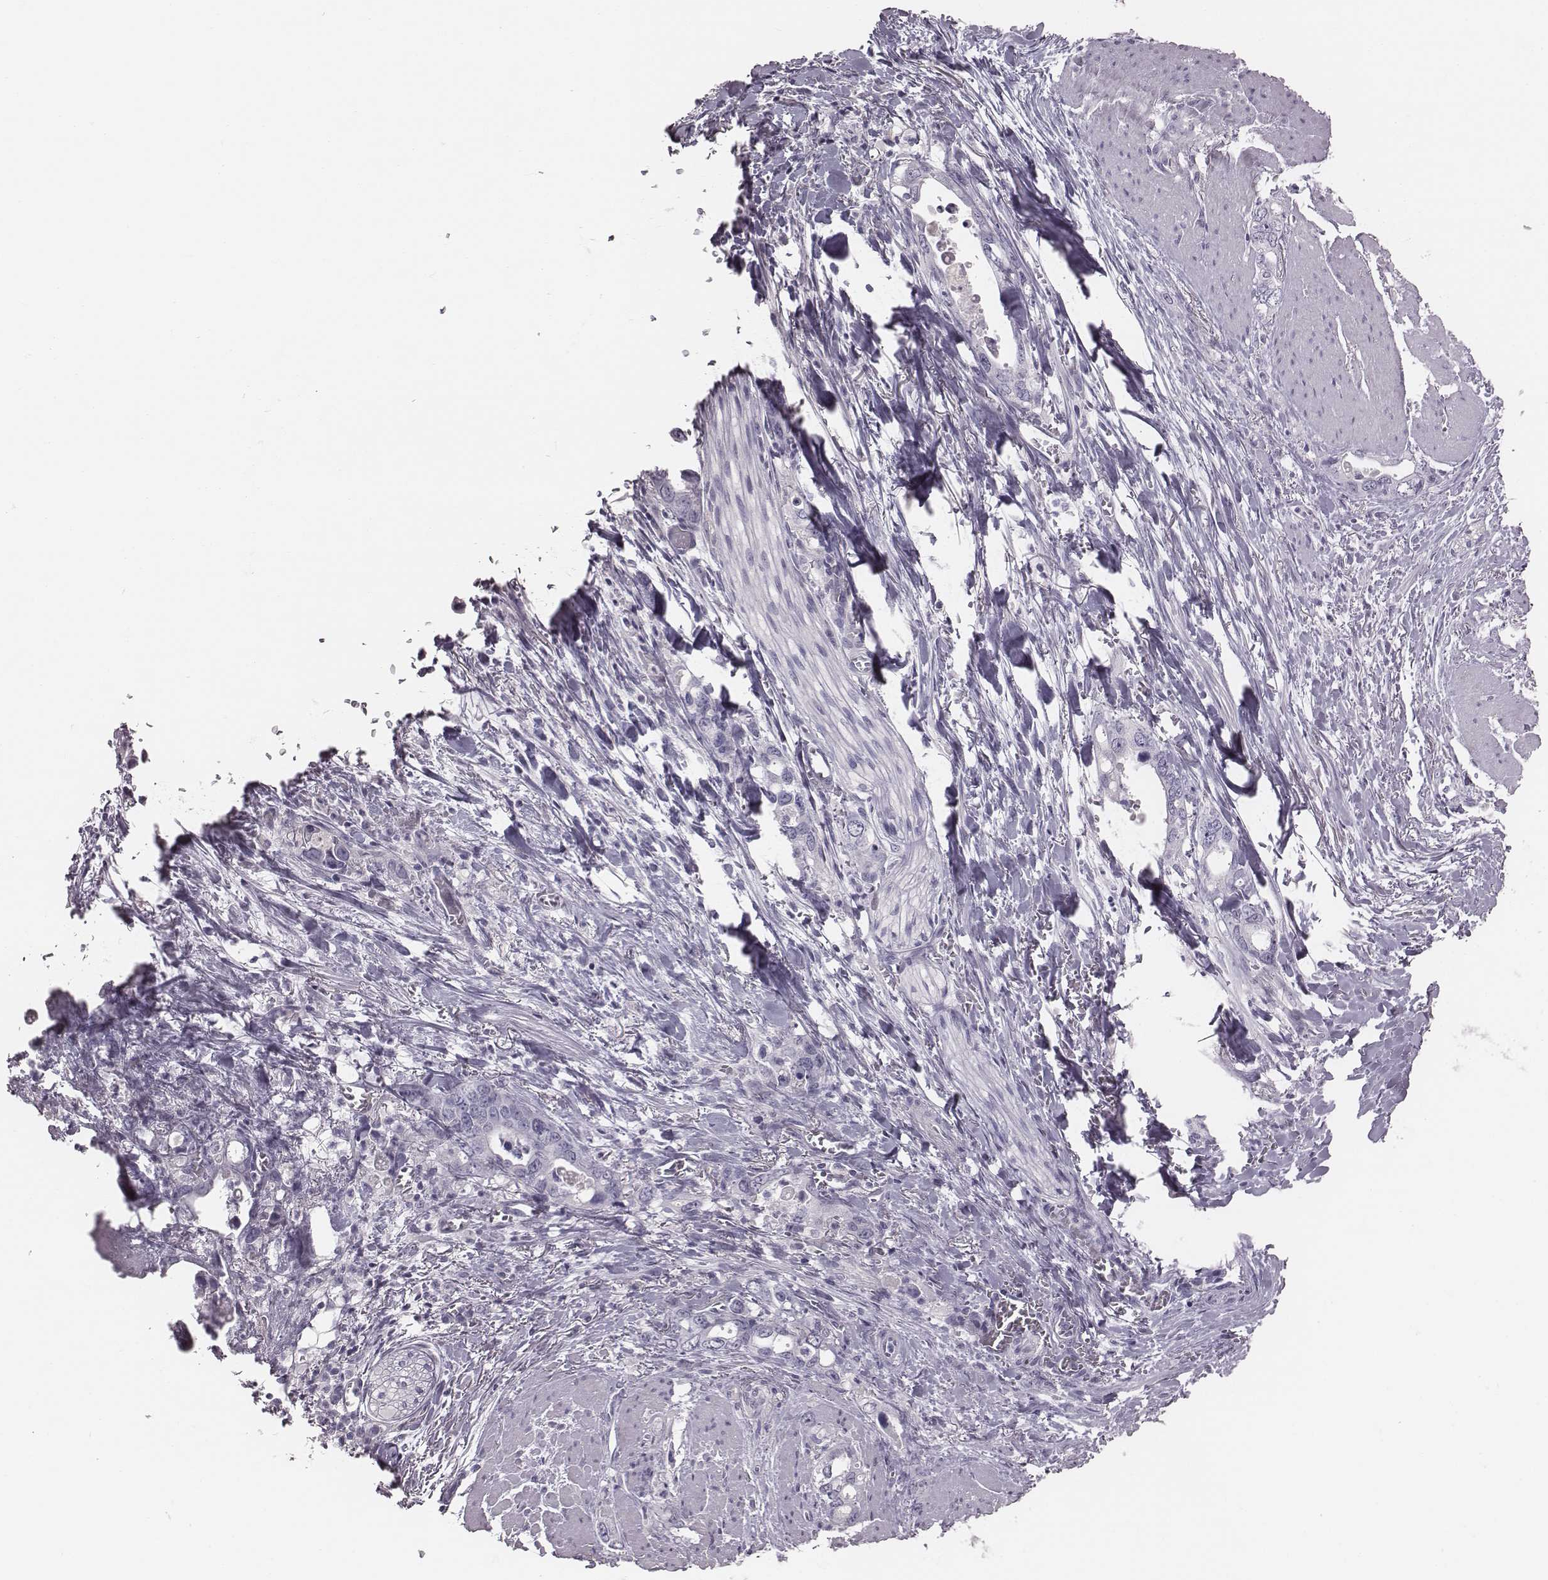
{"staining": {"intensity": "negative", "quantity": "none", "location": "none"}, "tissue": "stomach cancer", "cell_type": "Tumor cells", "image_type": "cancer", "snomed": [{"axis": "morphology", "description": "Normal tissue, NOS"}, {"axis": "morphology", "description": "Adenocarcinoma, NOS"}, {"axis": "topography", "description": "Esophagus"}, {"axis": "topography", "description": "Stomach, upper"}], "caption": "Immunohistochemistry image of stomach adenocarcinoma stained for a protein (brown), which reveals no staining in tumor cells.", "gene": "PDE8B", "patient": {"sex": "male", "age": 74}}